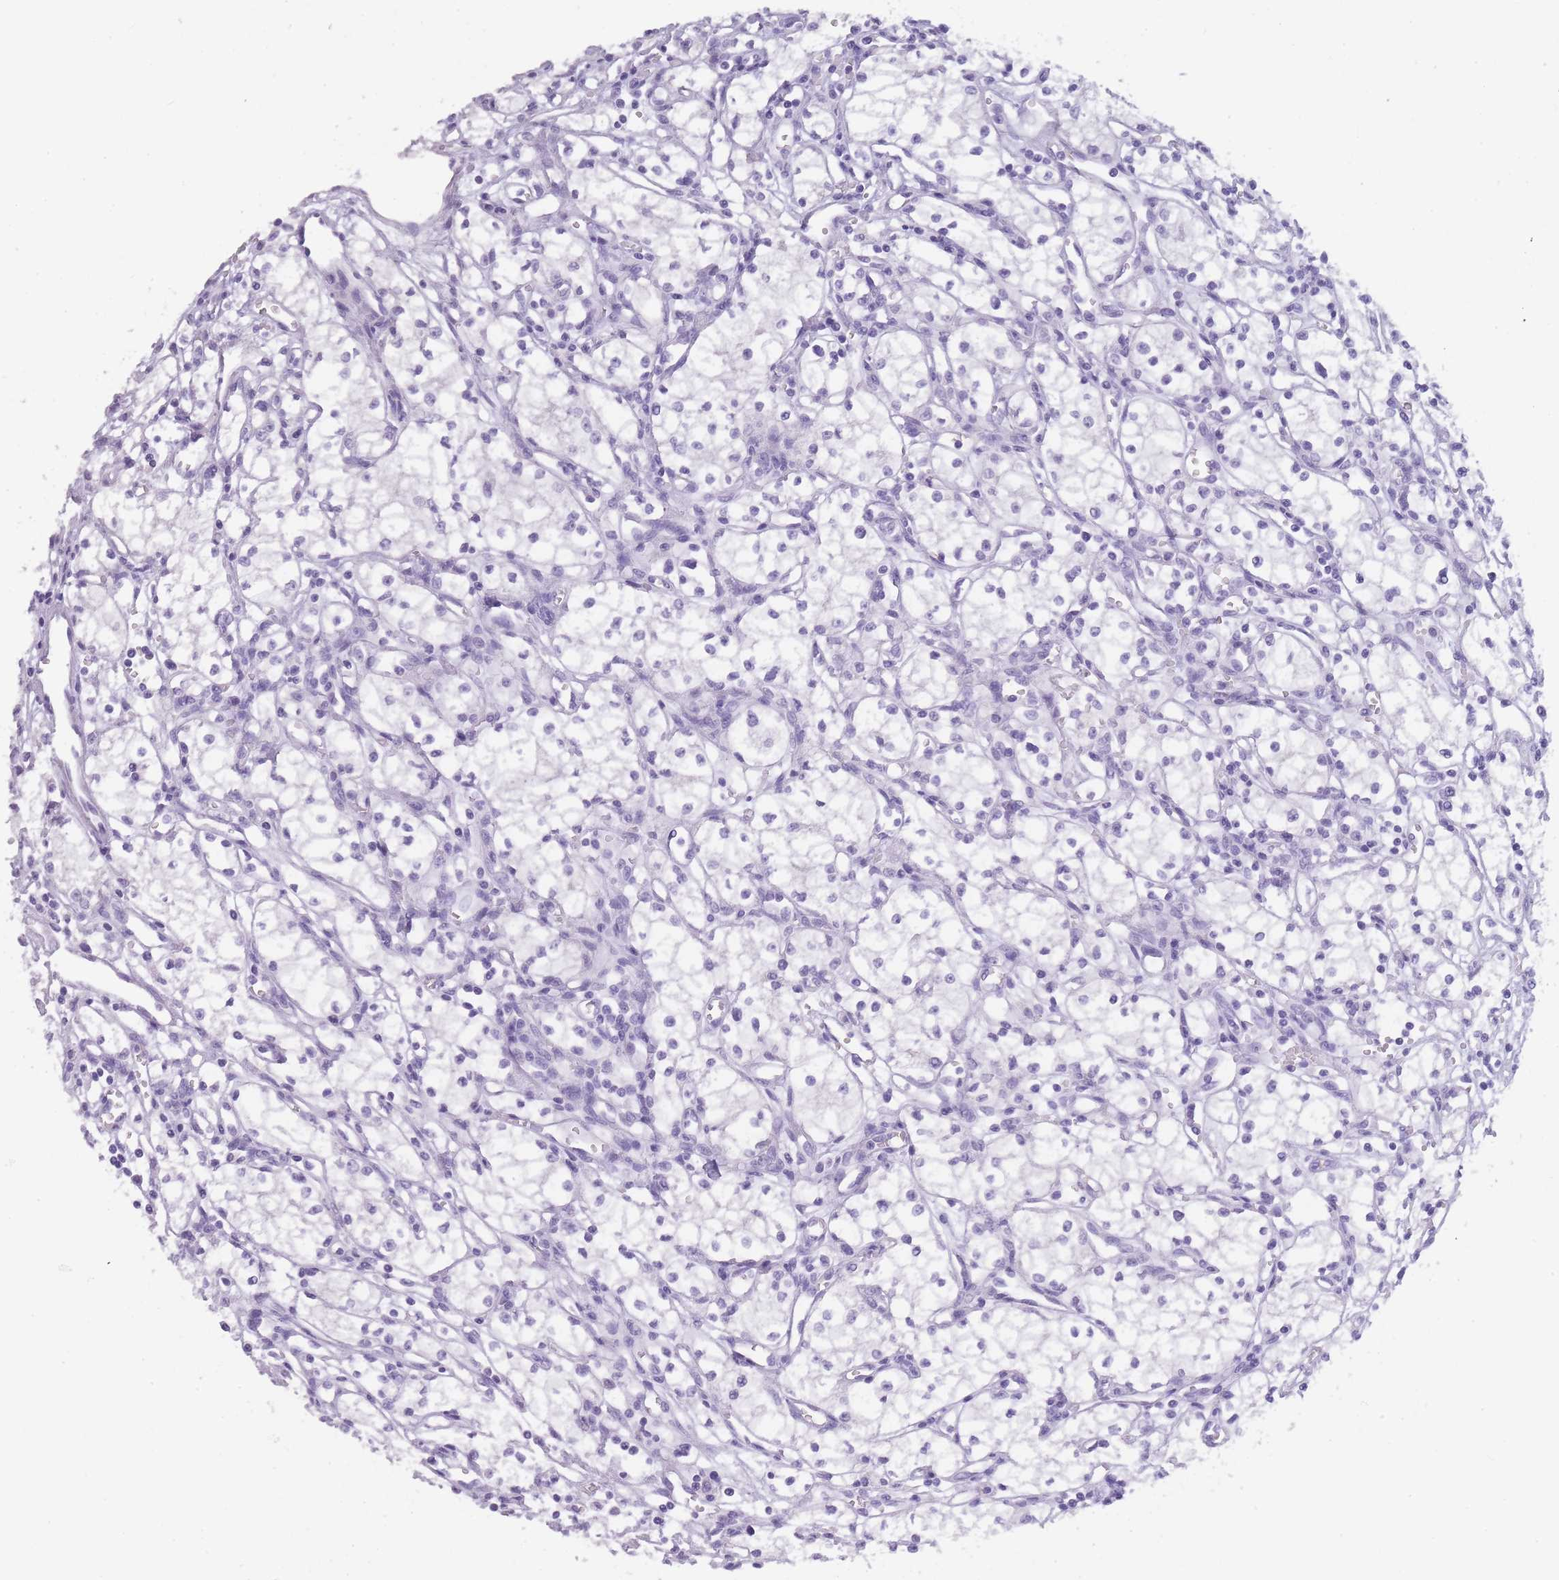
{"staining": {"intensity": "negative", "quantity": "none", "location": "none"}, "tissue": "renal cancer", "cell_type": "Tumor cells", "image_type": "cancer", "snomed": [{"axis": "morphology", "description": "Adenocarcinoma, NOS"}, {"axis": "topography", "description": "Kidney"}], "caption": "A histopathology image of renal cancer stained for a protein demonstrates no brown staining in tumor cells.", "gene": "TCP11", "patient": {"sex": "male", "age": 59}}